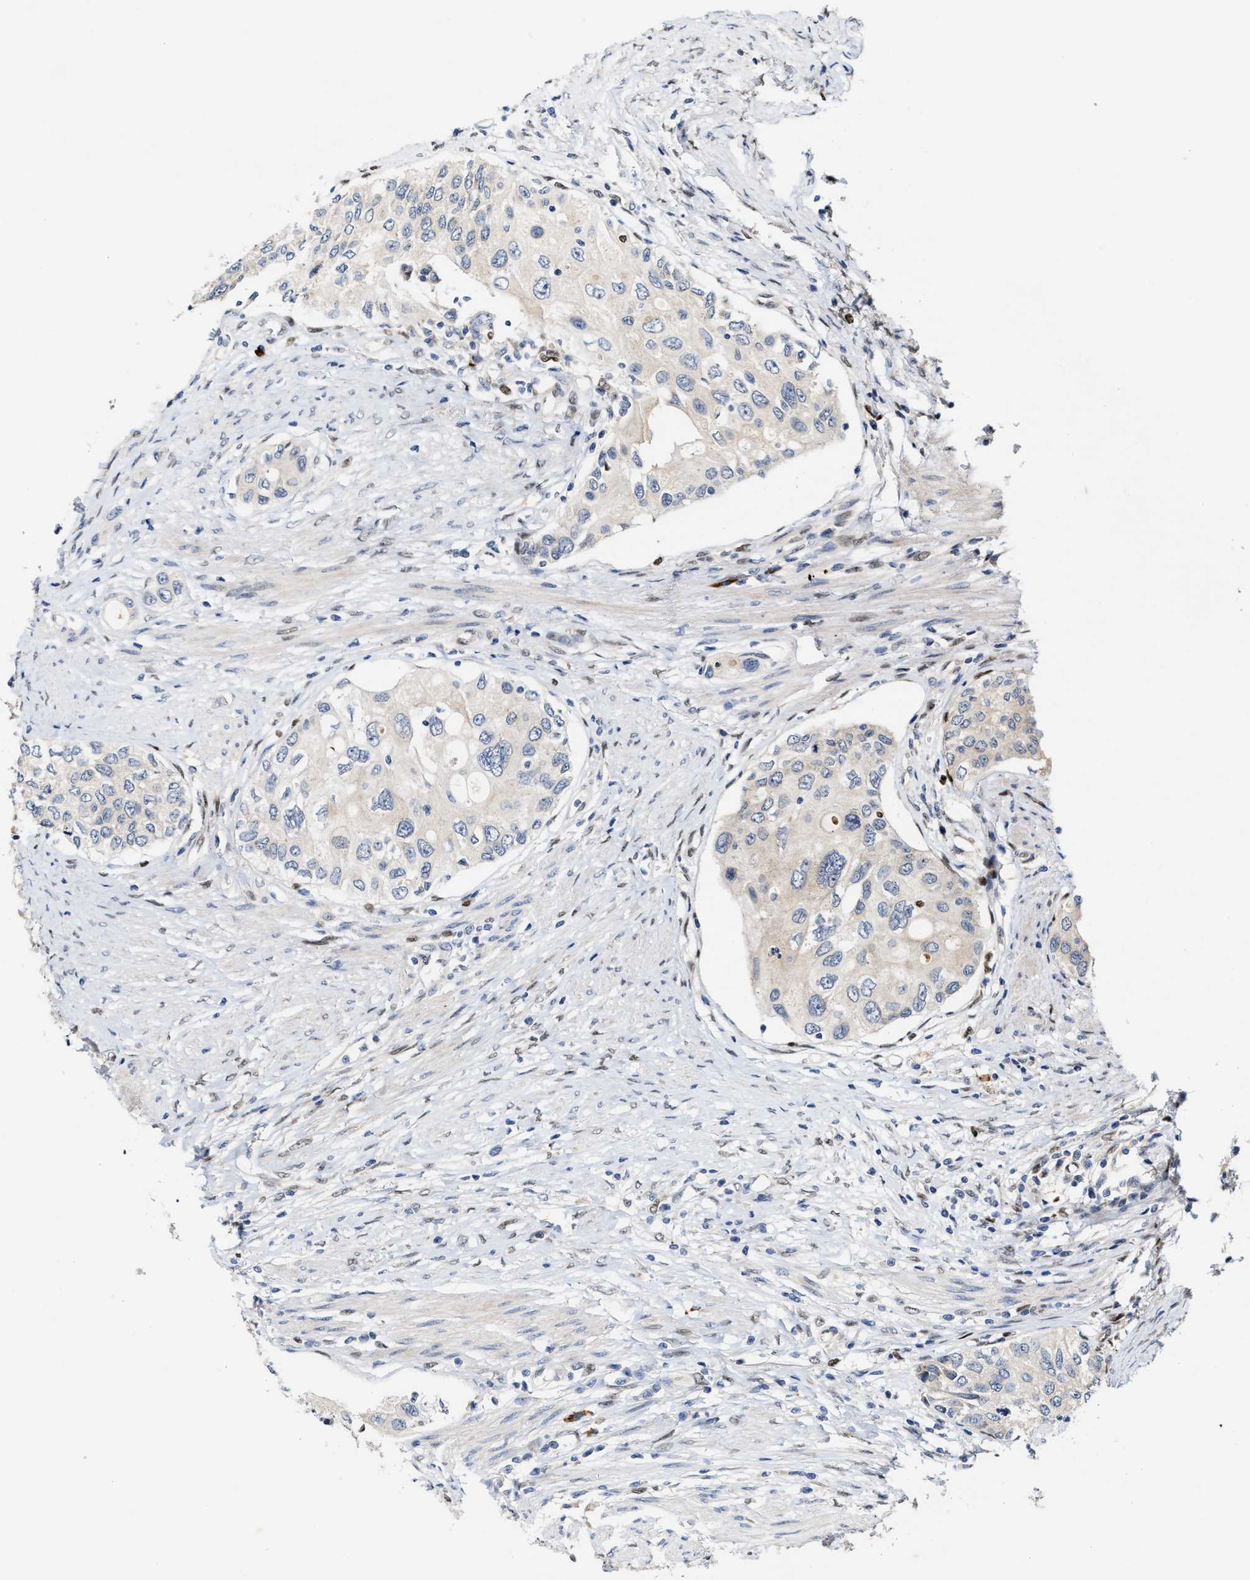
{"staining": {"intensity": "negative", "quantity": "none", "location": "none"}, "tissue": "urothelial cancer", "cell_type": "Tumor cells", "image_type": "cancer", "snomed": [{"axis": "morphology", "description": "Urothelial carcinoma, High grade"}, {"axis": "topography", "description": "Urinary bladder"}], "caption": "Human high-grade urothelial carcinoma stained for a protein using immunohistochemistry shows no expression in tumor cells.", "gene": "TCF4", "patient": {"sex": "female", "age": 56}}